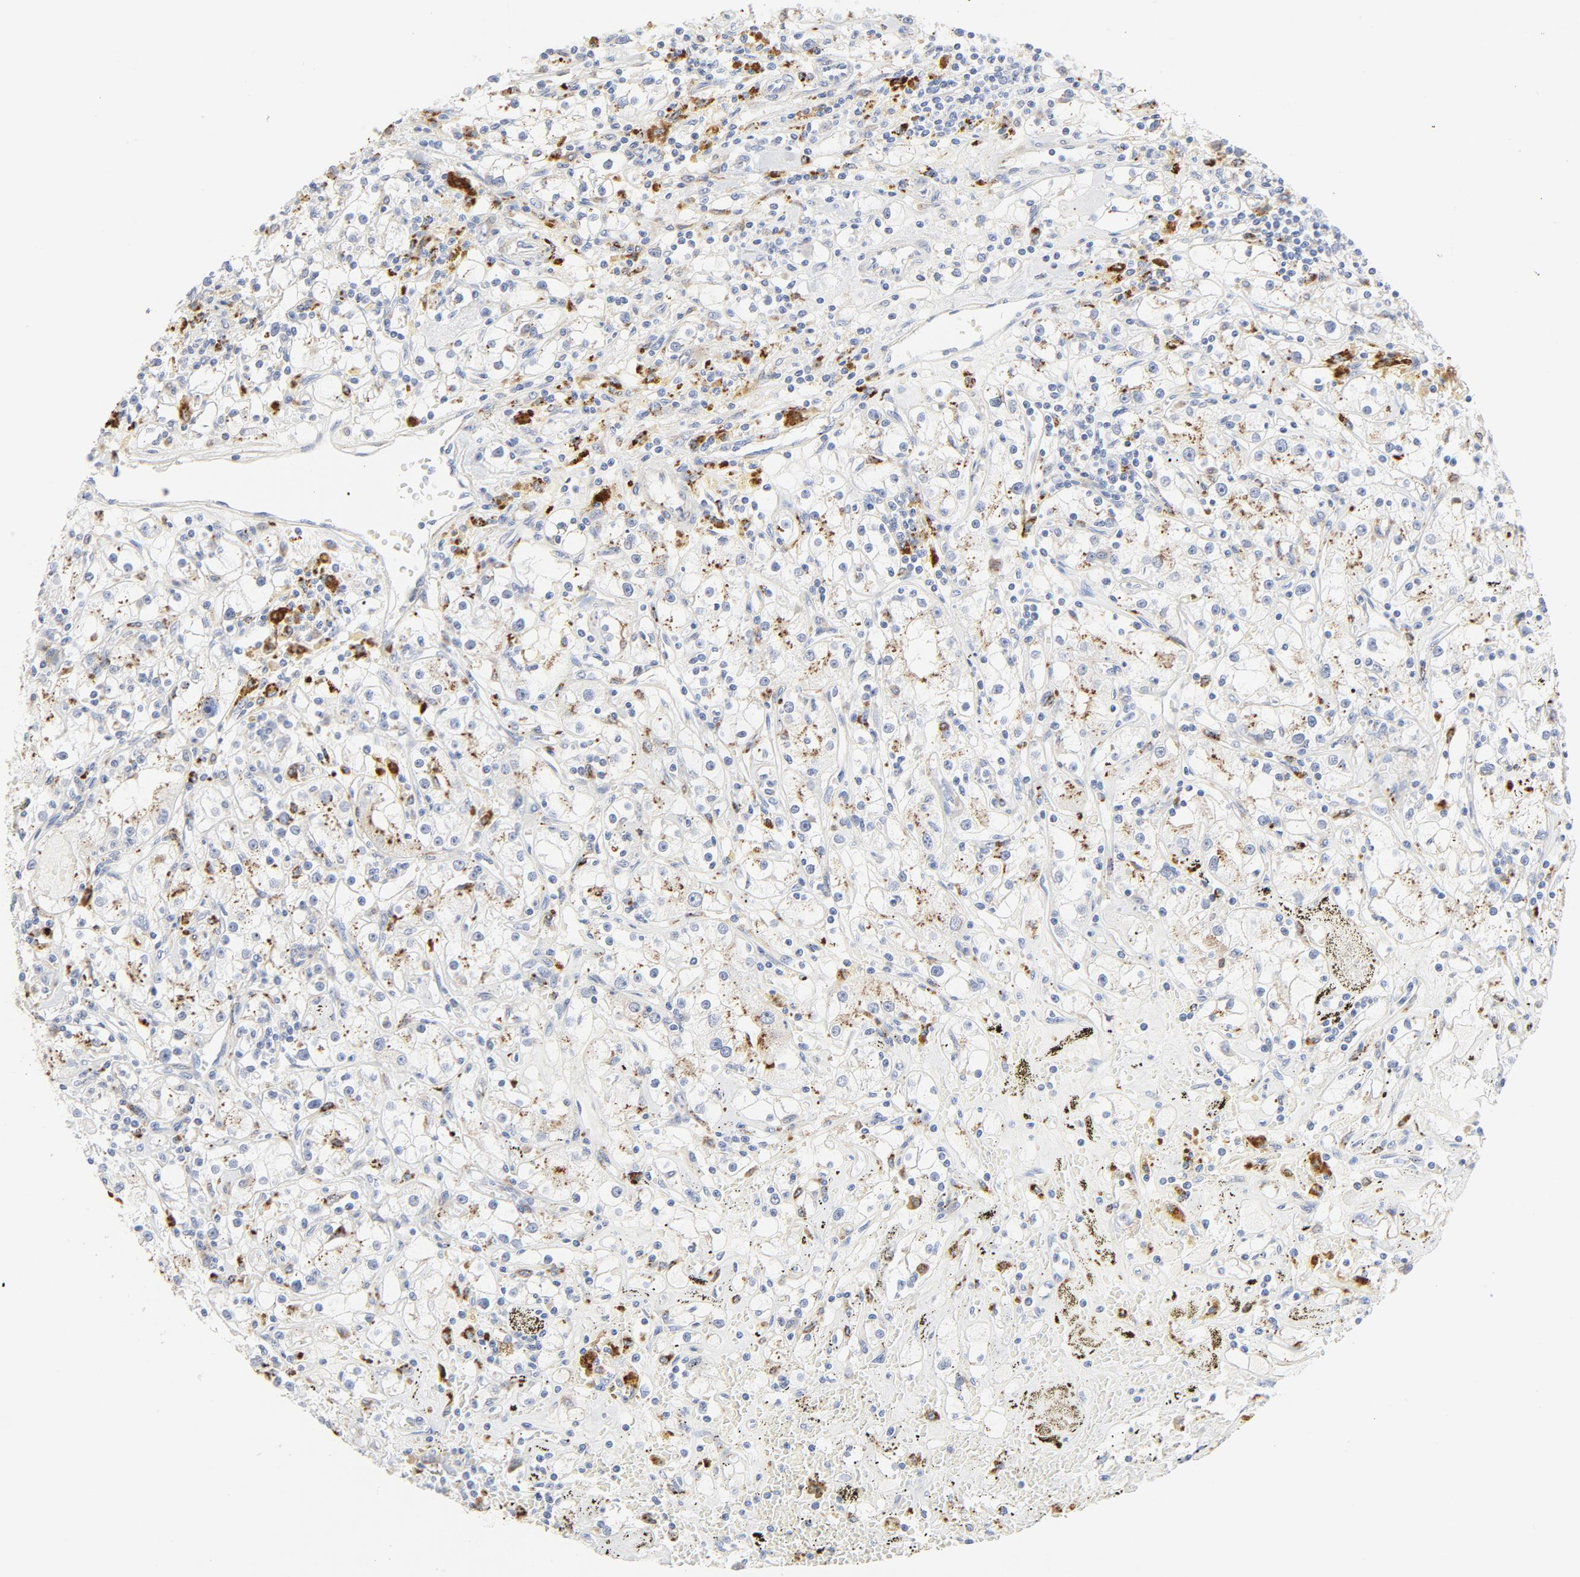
{"staining": {"intensity": "moderate", "quantity": "<25%", "location": "cytoplasmic/membranous"}, "tissue": "renal cancer", "cell_type": "Tumor cells", "image_type": "cancer", "snomed": [{"axis": "morphology", "description": "Adenocarcinoma, NOS"}, {"axis": "topography", "description": "Kidney"}], "caption": "Renal adenocarcinoma stained for a protein reveals moderate cytoplasmic/membranous positivity in tumor cells.", "gene": "MAGEB17", "patient": {"sex": "male", "age": 56}}